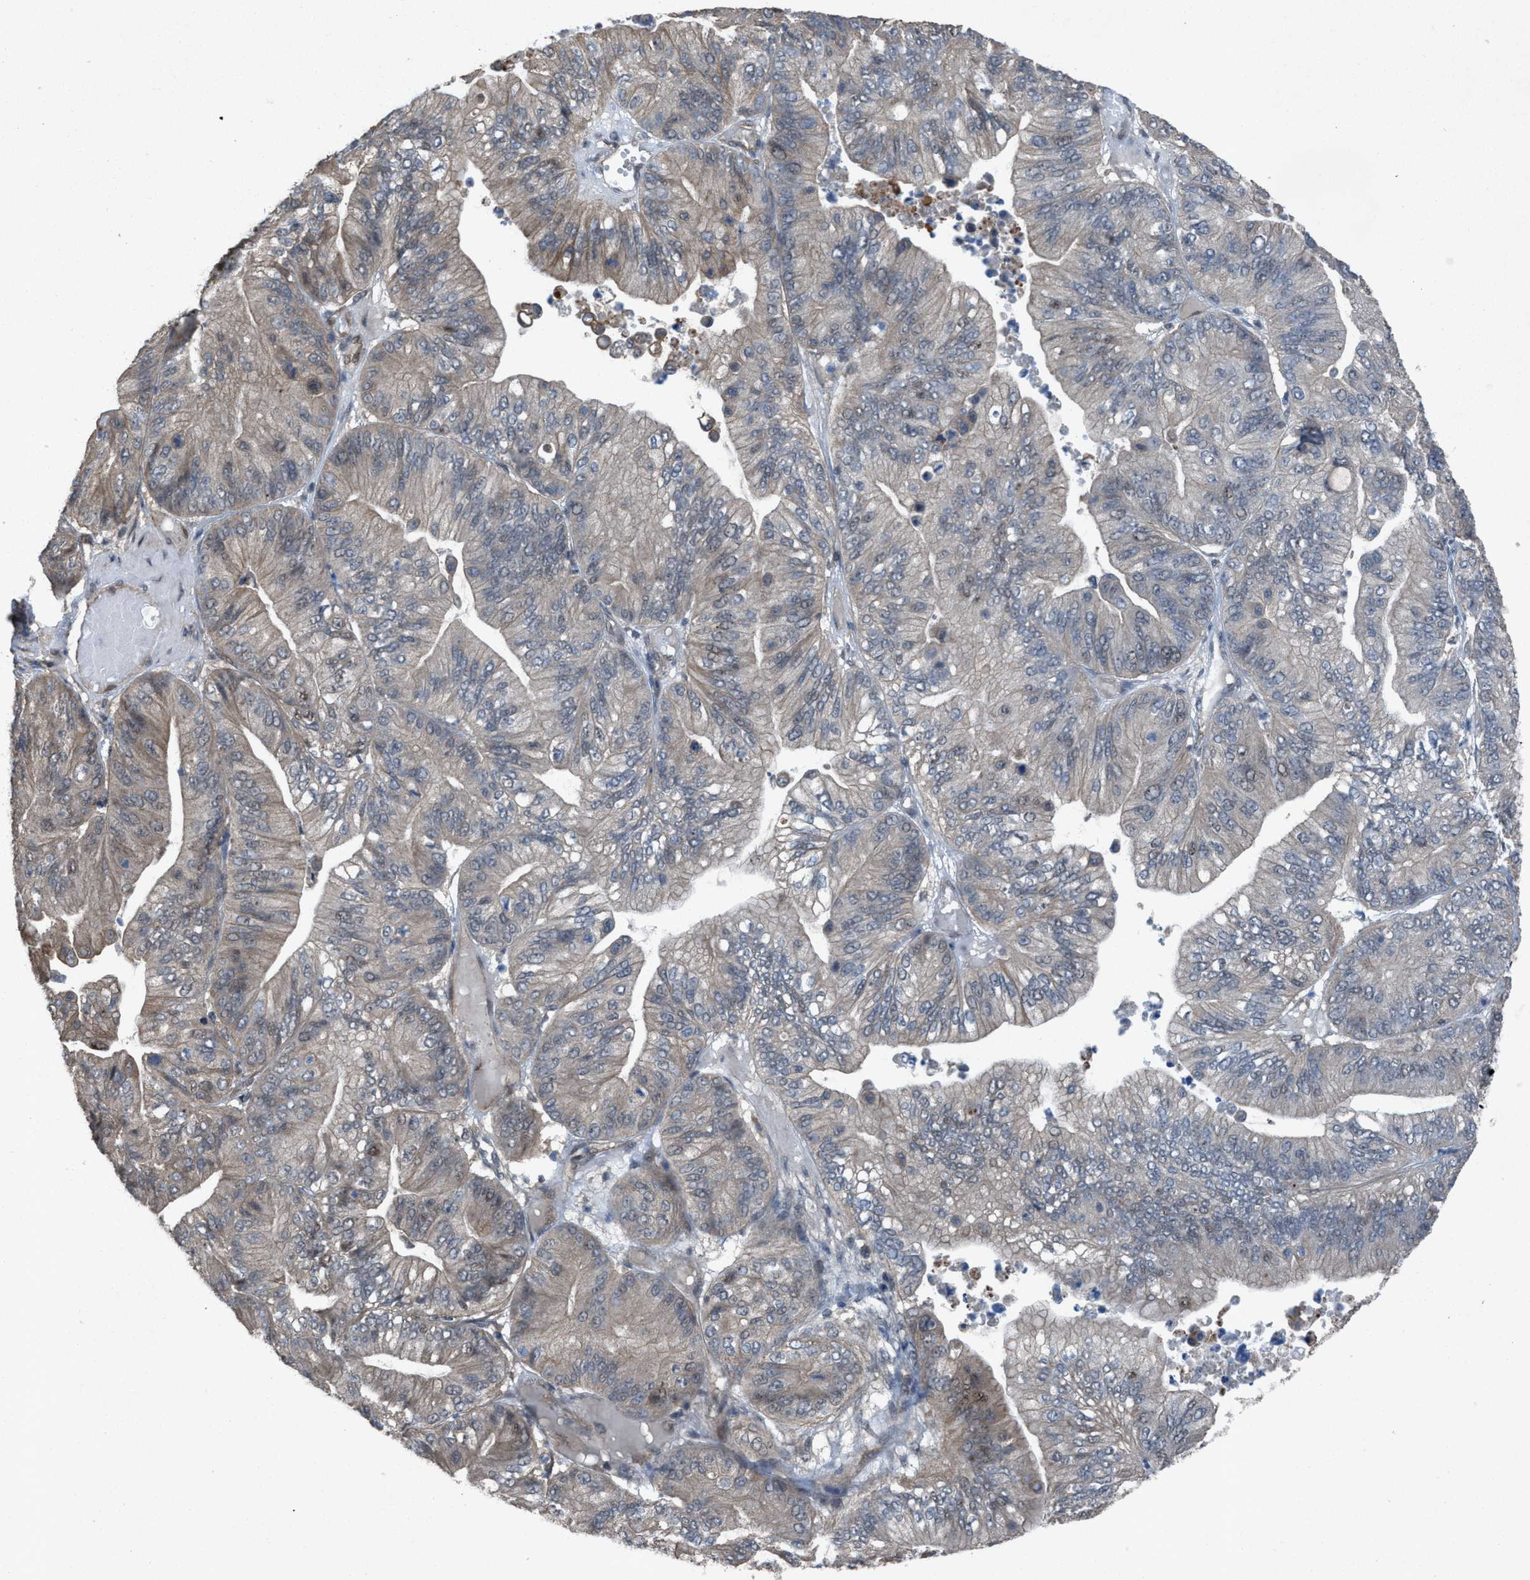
{"staining": {"intensity": "weak", "quantity": "<25%", "location": "cytoplasmic/membranous"}, "tissue": "ovarian cancer", "cell_type": "Tumor cells", "image_type": "cancer", "snomed": [{"axis": "morphology", "description": "Cystadenocarcinoma, mucinous, NOS"}, {"axis": "topography", "description": "Ovary"}], "caption": "Tumor cells show no significant protein positivity in ovarian cancer.", "gene": "PLAA", "patient": {"sex": "female", "age": 61}}